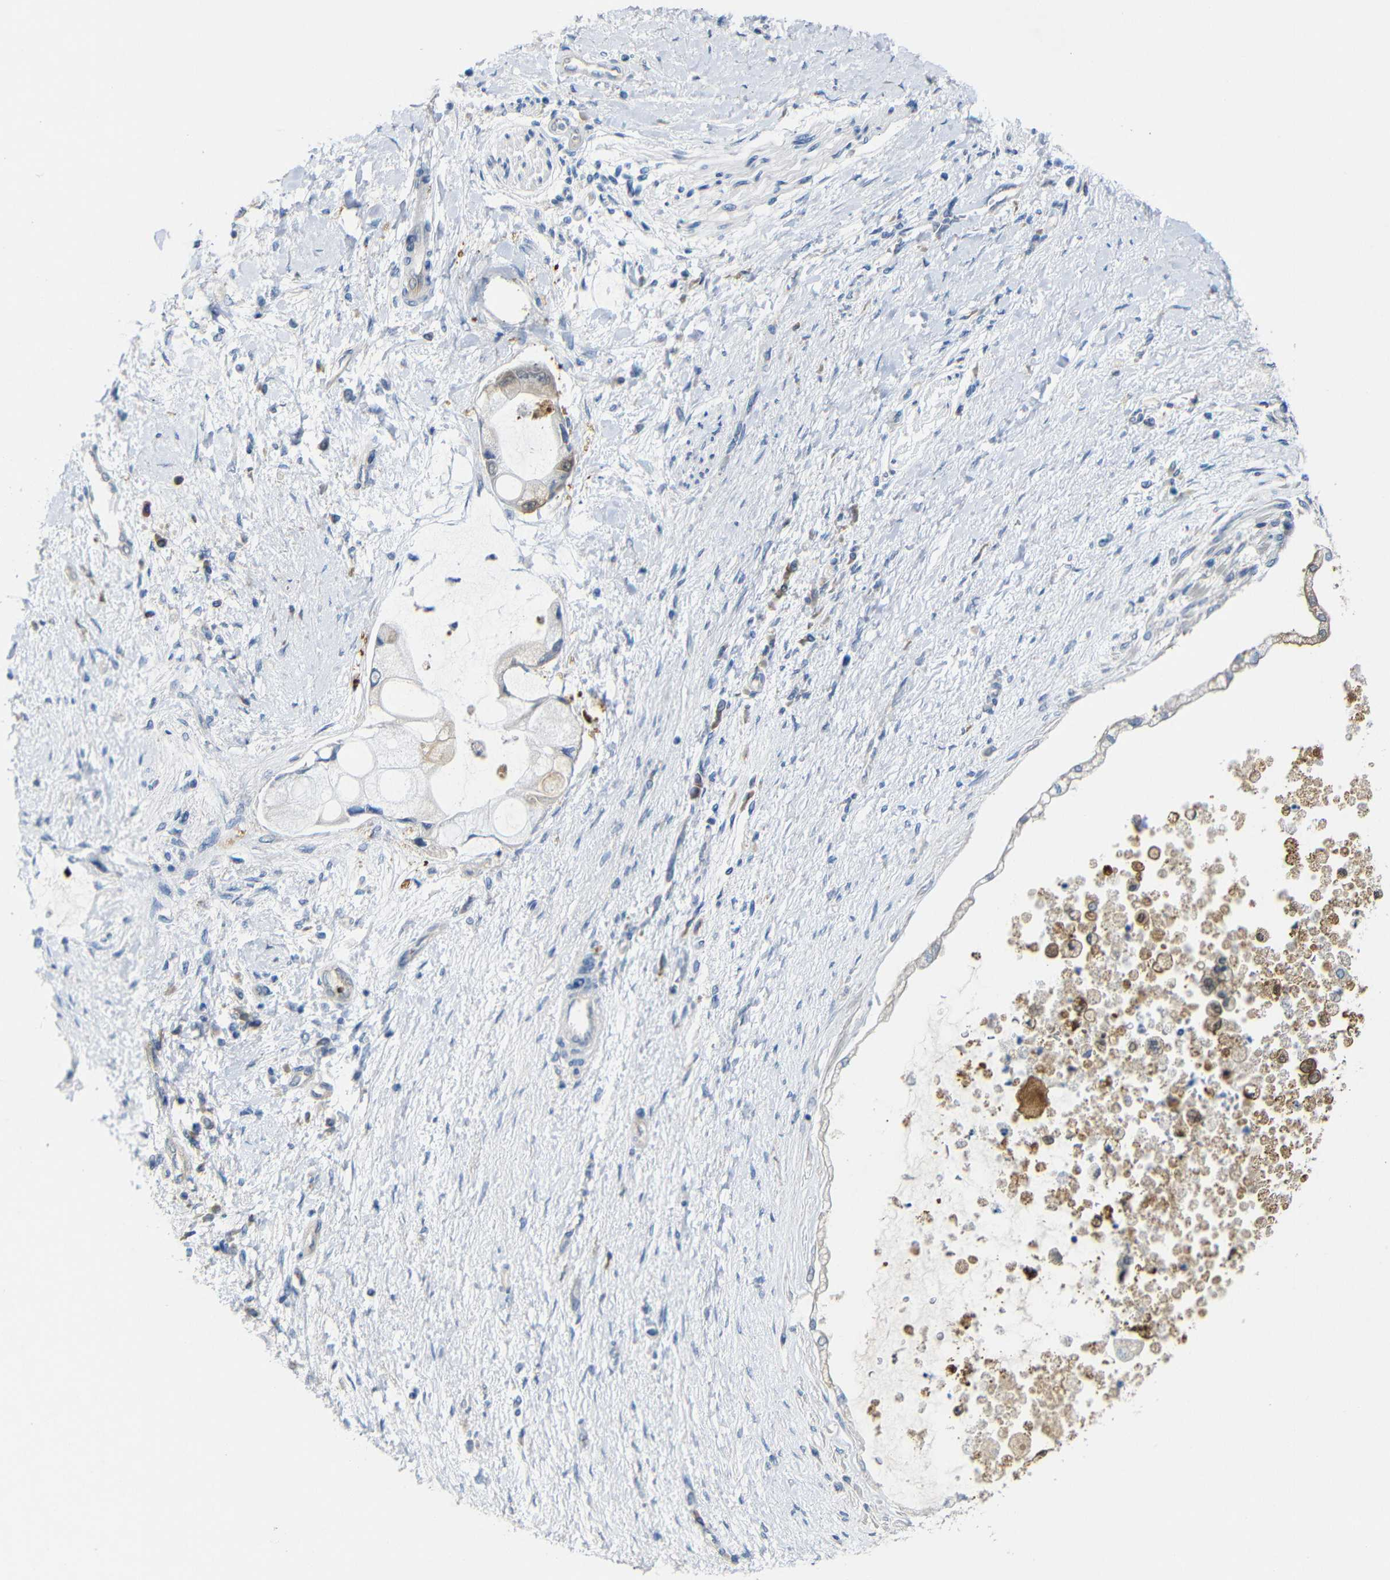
{"staining": {"intensity": "moderate", "quantity": ">75%", "location": "cytoplasmic/membranous"}, "tissue": "liver cancer", "cell_type": "Tumor cells", "image_type": "cancer", "snomed": [{"axis": "morphology", "description": "Cholangiocarcinoma"}, {"axis": "topography", "description": "Liver"}], "caption": "Liver cancer stained for a protein shows moderate cytoplasmic/membranous positivity in tumor cells.", "gene": "TBC1D32", "patient": {"sex": "male", "age": 50}}